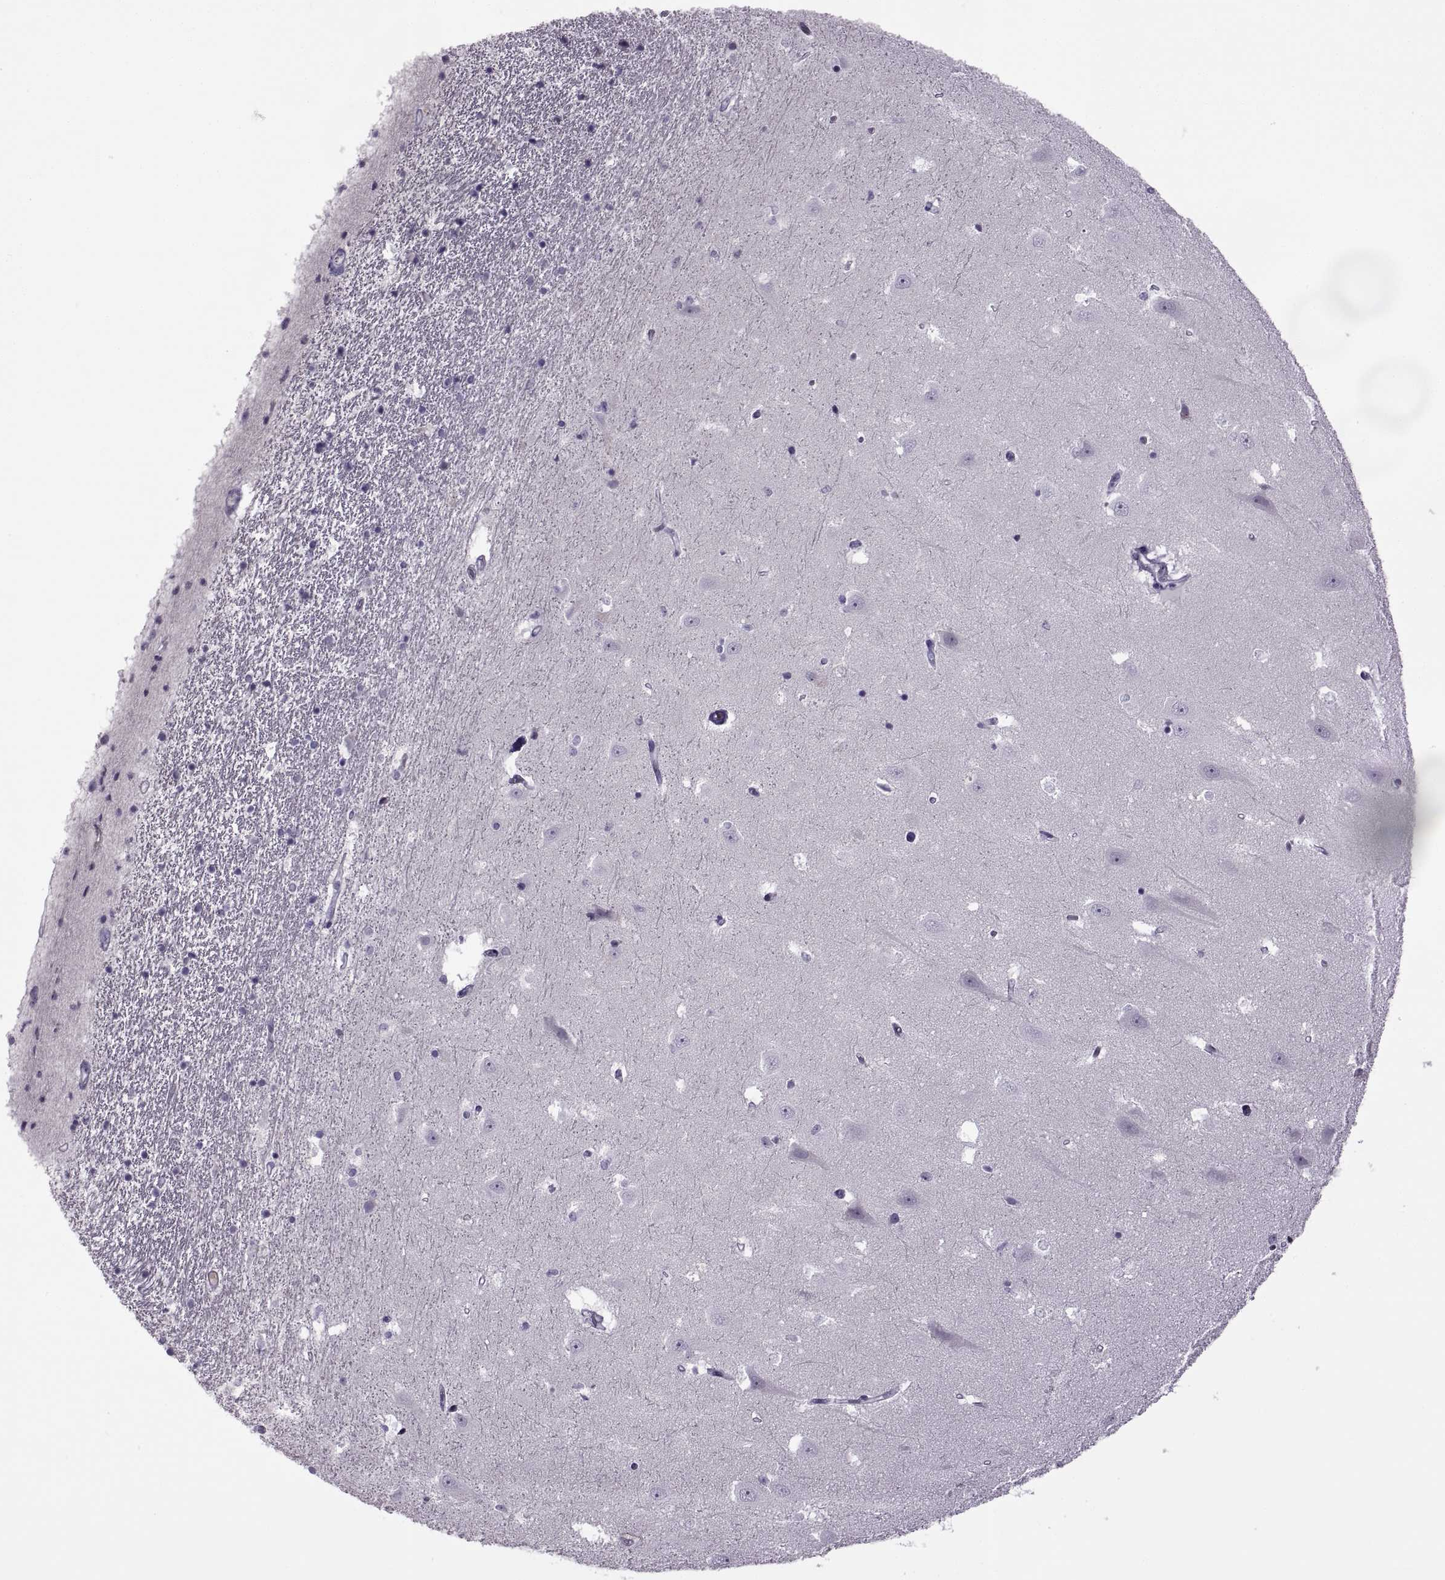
{"staining": {"intensity": "negative", "quantity": "none", "location": "none"}, "tissue": "hippocampus", "cell_type": "Glial cells", "image_type": "normal", "snomed": [{"axis": "morphology", "description": "Normal tissue, NOS"}, {"axis": "topography", "description": "Hippocampus"}], "caption": "This is a histopathology image of immunohistochemistry (IHC) staining of normal hippocampus, which shows no staining in glial cells.", "gene": "RSPH6A", "patient": {"sex": "male", "age": 44}}